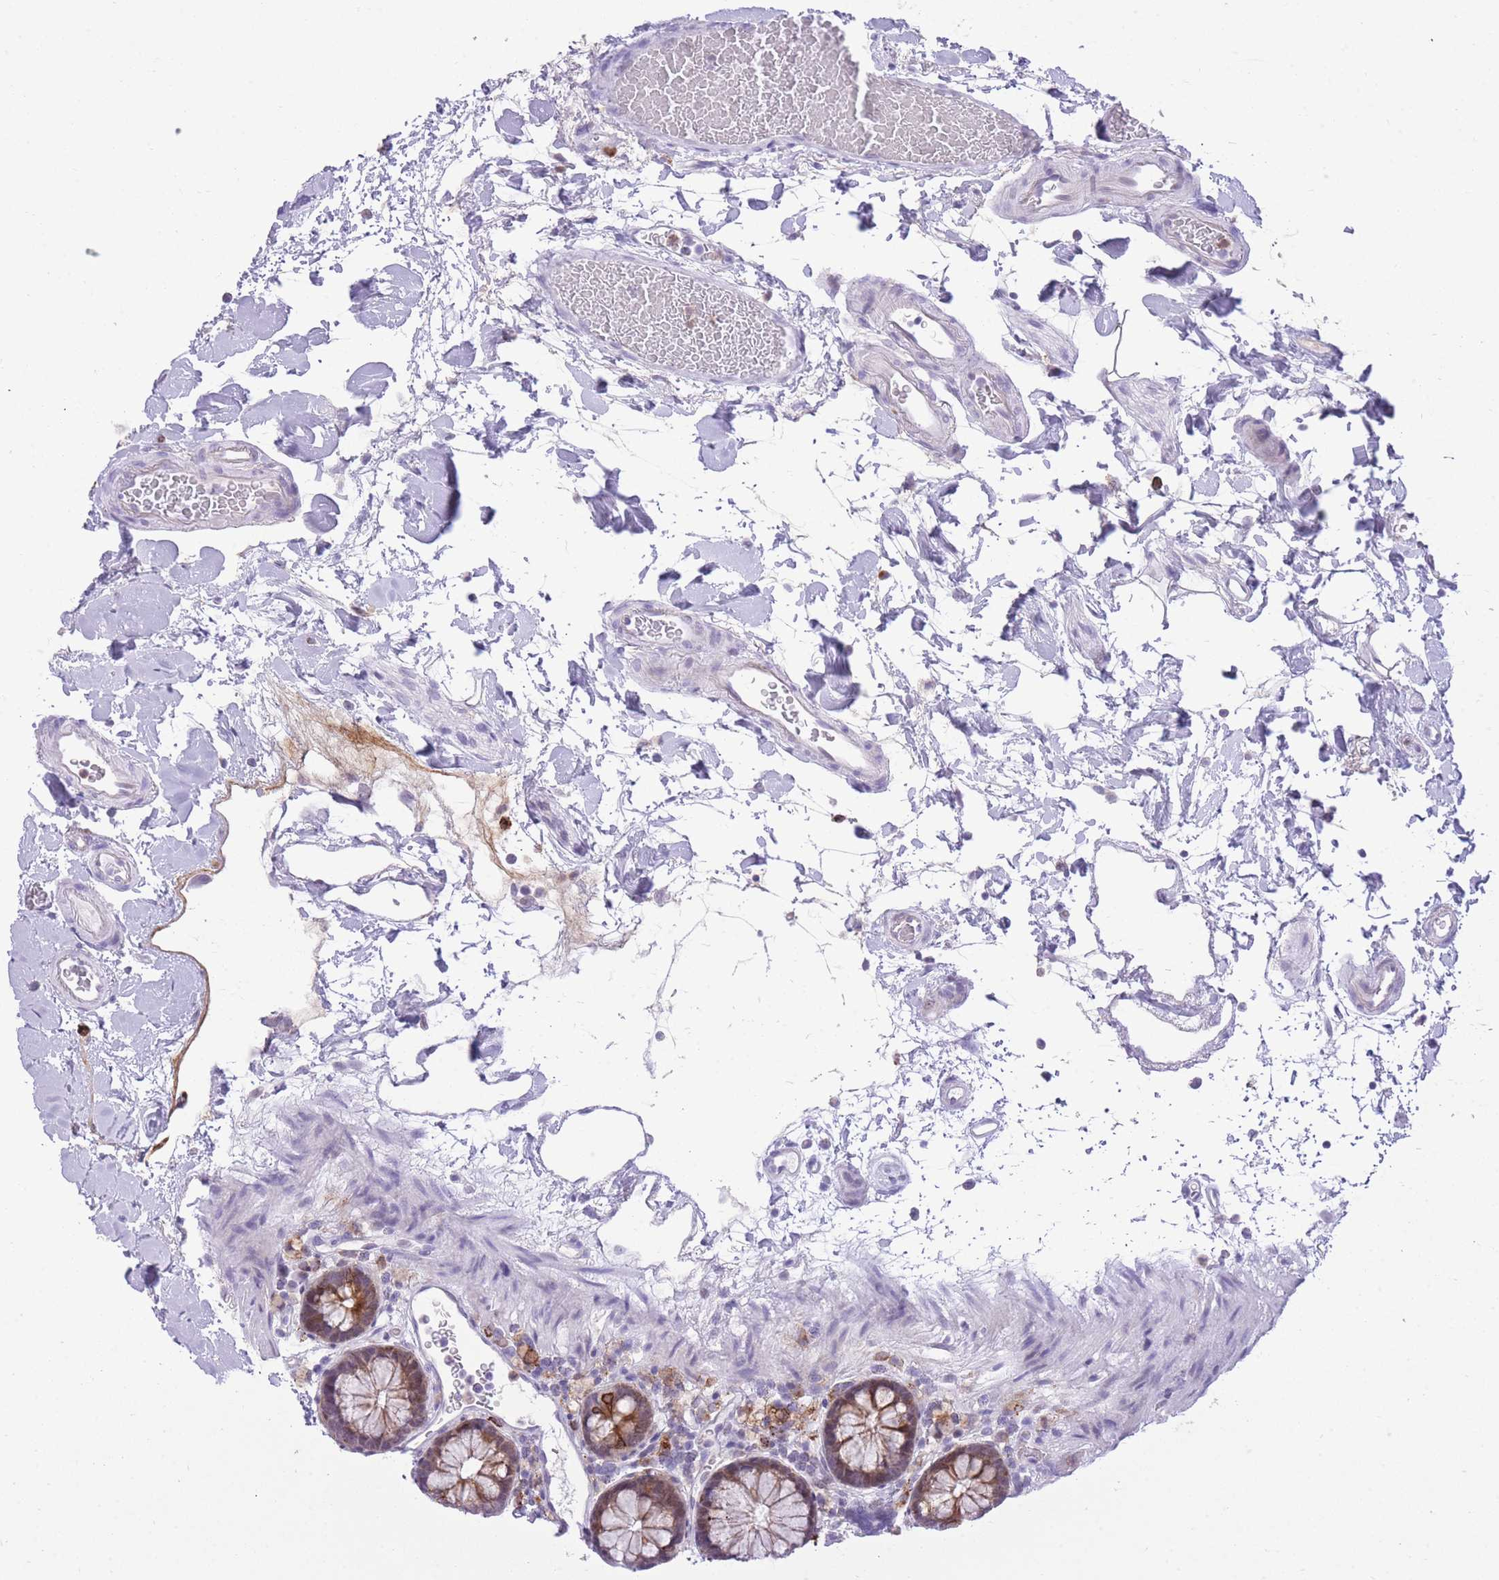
{"staining": {"intensity": "negative", "quantity": "none", "location": "none"}, "tissue": "colon", "cell_type": "Endothelial cells", "image_type": "normal", "snomed": [{"axis": "morphology", "description": "Normal tissue, NOS"}, {"axis": "topography", "description": "Colon"}], "caption": "Immunohistochemistry (IHC) micrograph of unremarkable colon: human colon stained with DAB shows no significant protein staining in endothelial cells. The staining is performed using DAB (3,3'-diaminobenzidine) brown chromogen with nuclei counter-stained in using hematoxylin.", "gene": "MEIS3", "patient": {"sex": "male", "age": 75}}